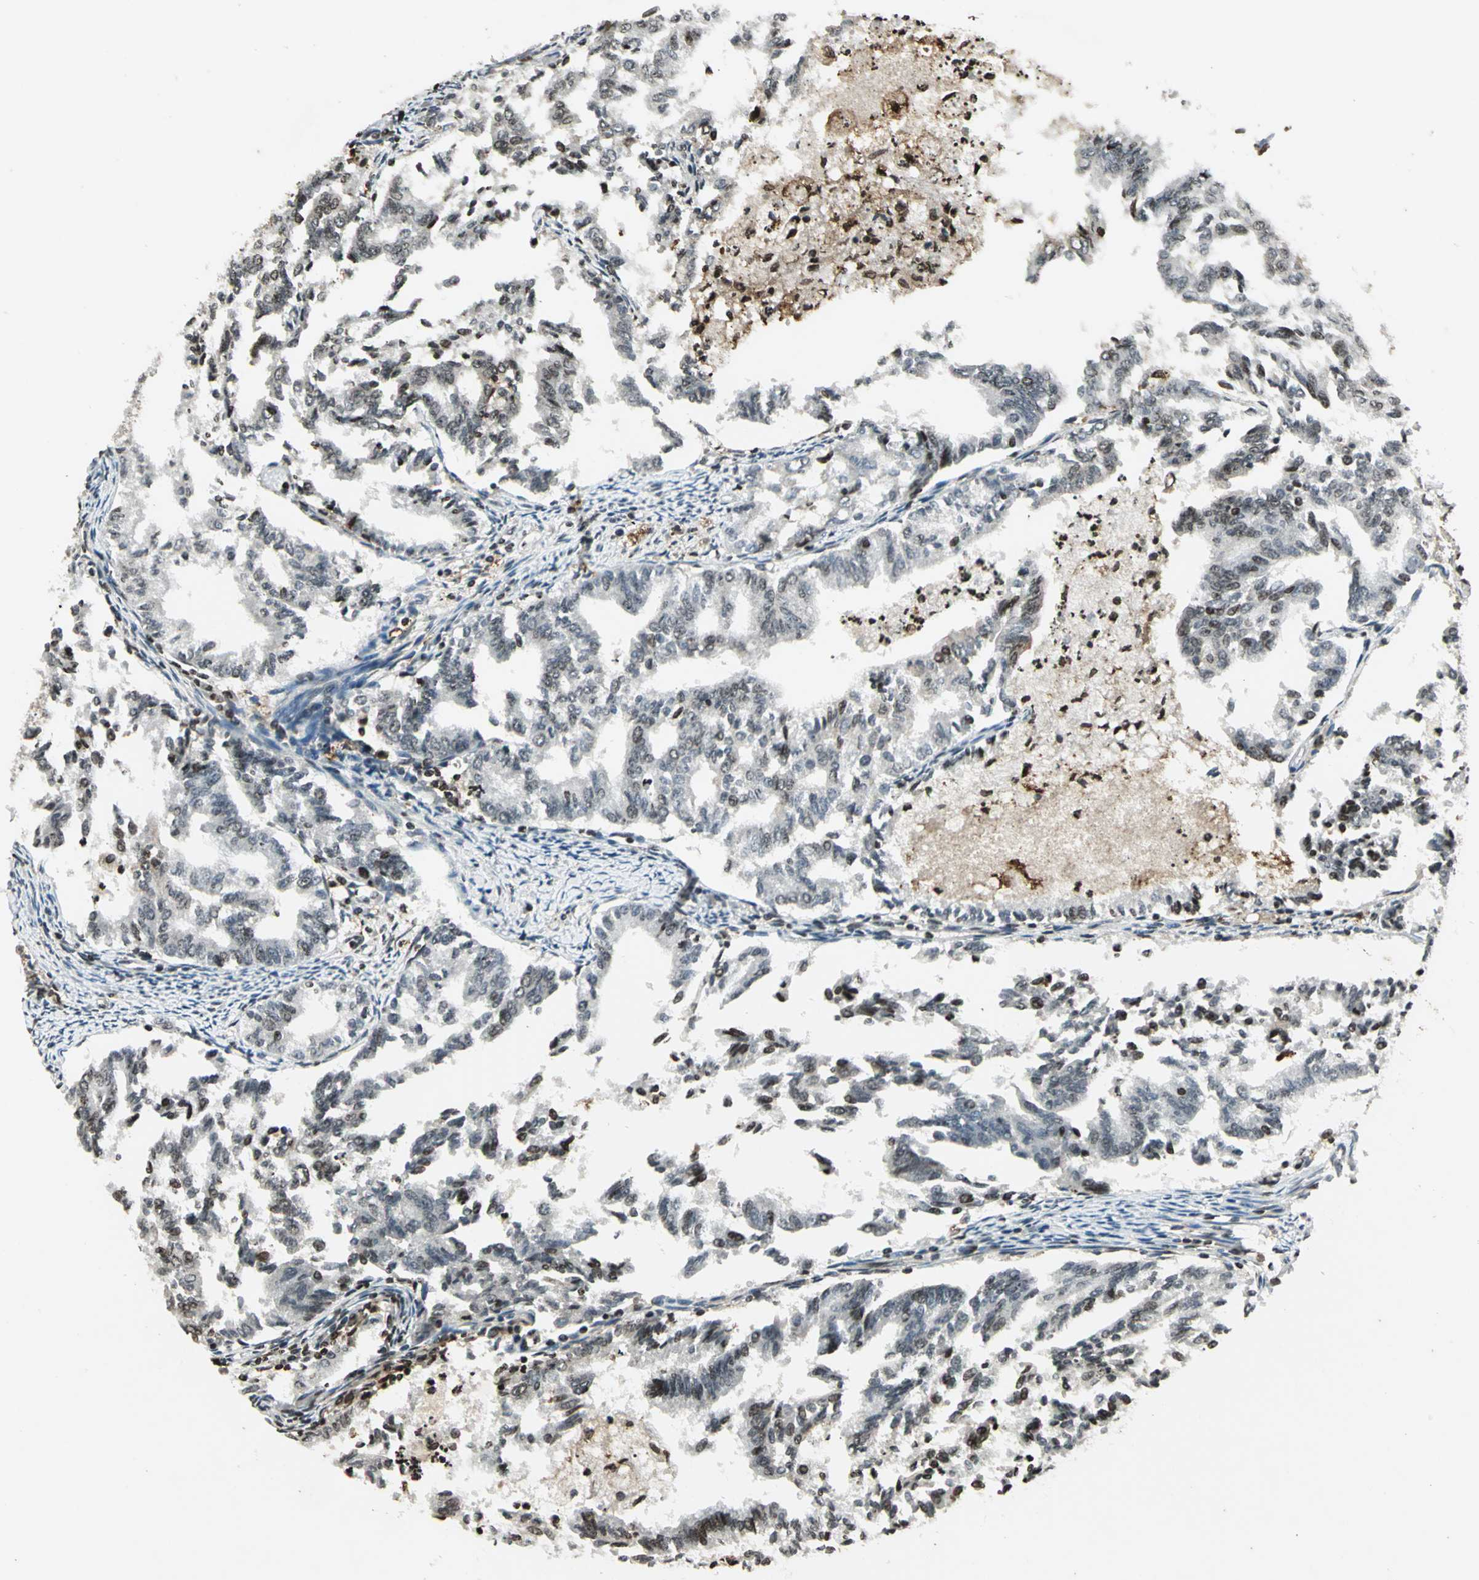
{"staining": {"intensity": "weak", "quantity": "25%-75%", "location": "cytoplasmic/membranous,nuclear"}, "tissue": "endometrial cancer", "cell_type": "Tumor cells", "image_type": "cancer", "snomed": [{"axis": "morphology", "description": "Adenocarcinoma, NOS"}, {"axis": "topography", "description": "Endometrium"}], "caption": "This image displays endometrial cancer stained with immunohistochemistry to label a protein in brown. The cytoplasmic/membranous and nuclear of tumor cells show weak positivity for the protein. Nuclei are counter-stained blue.", "gene": "LGALS3", "patient": {"sex": "female", "age": 79}}